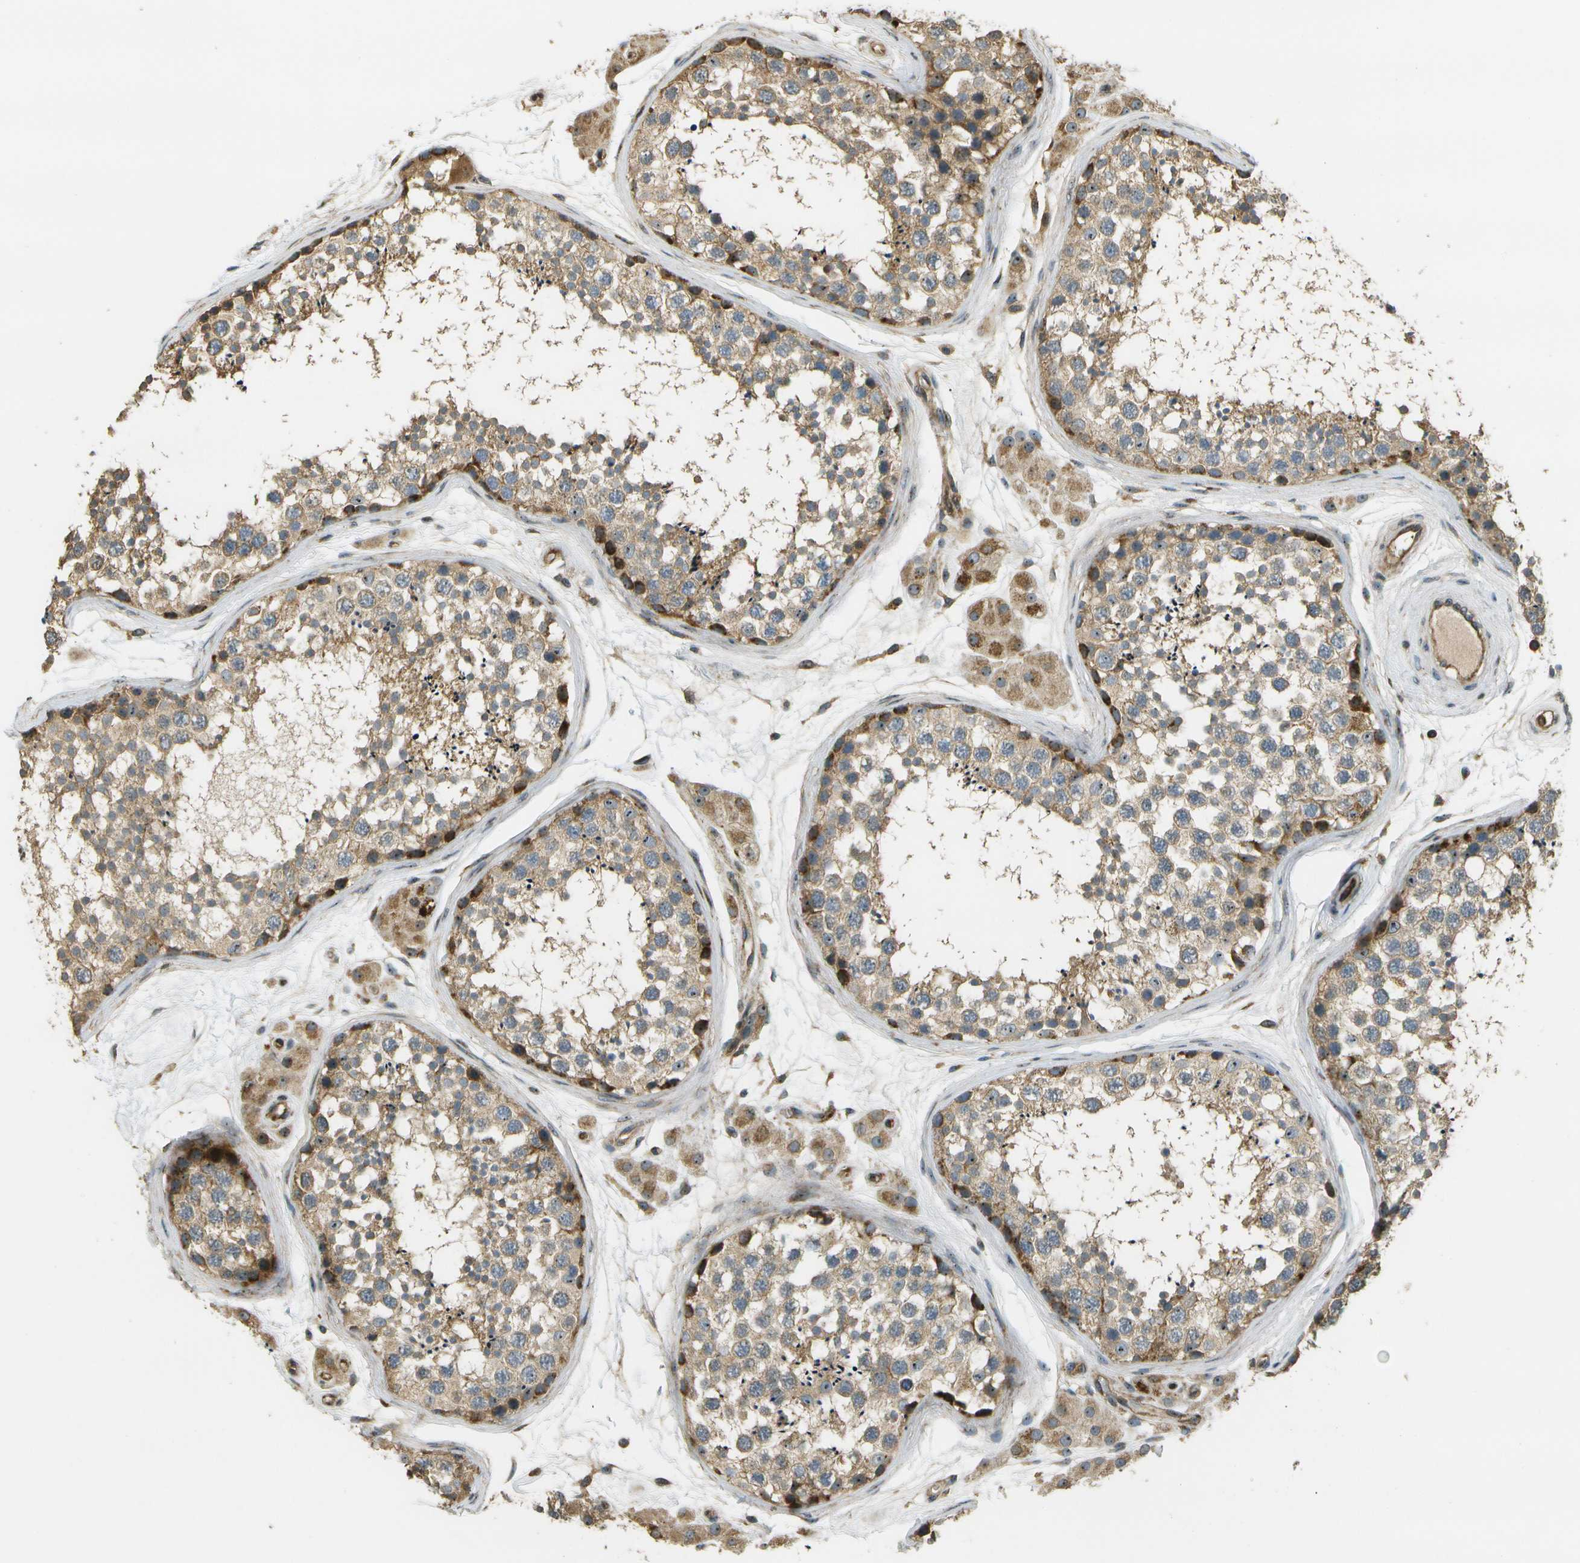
{"staining": {"intensity": "moderate", "quantity": ">75%", "location": "cytoplasmic/membranous,nuclear"}, "tissue": "testis", "cell_type": "Cells in seminiferous ducts", "image_type": "normal", "snomed": [{"axis": "morphology", "description": "Normal tissue, NOS"}, {"axis": "topography", "description": "Testis"}], "caption": "Immunohistochemical staining of unremarkable human testis exhibits moderate cytoplasmic/membranous,nuclear protein expression in approximately >75% of cells in seminiferous ducts.", "gene": "LRP12", "patient": {"sex": "male", "age": 56}}